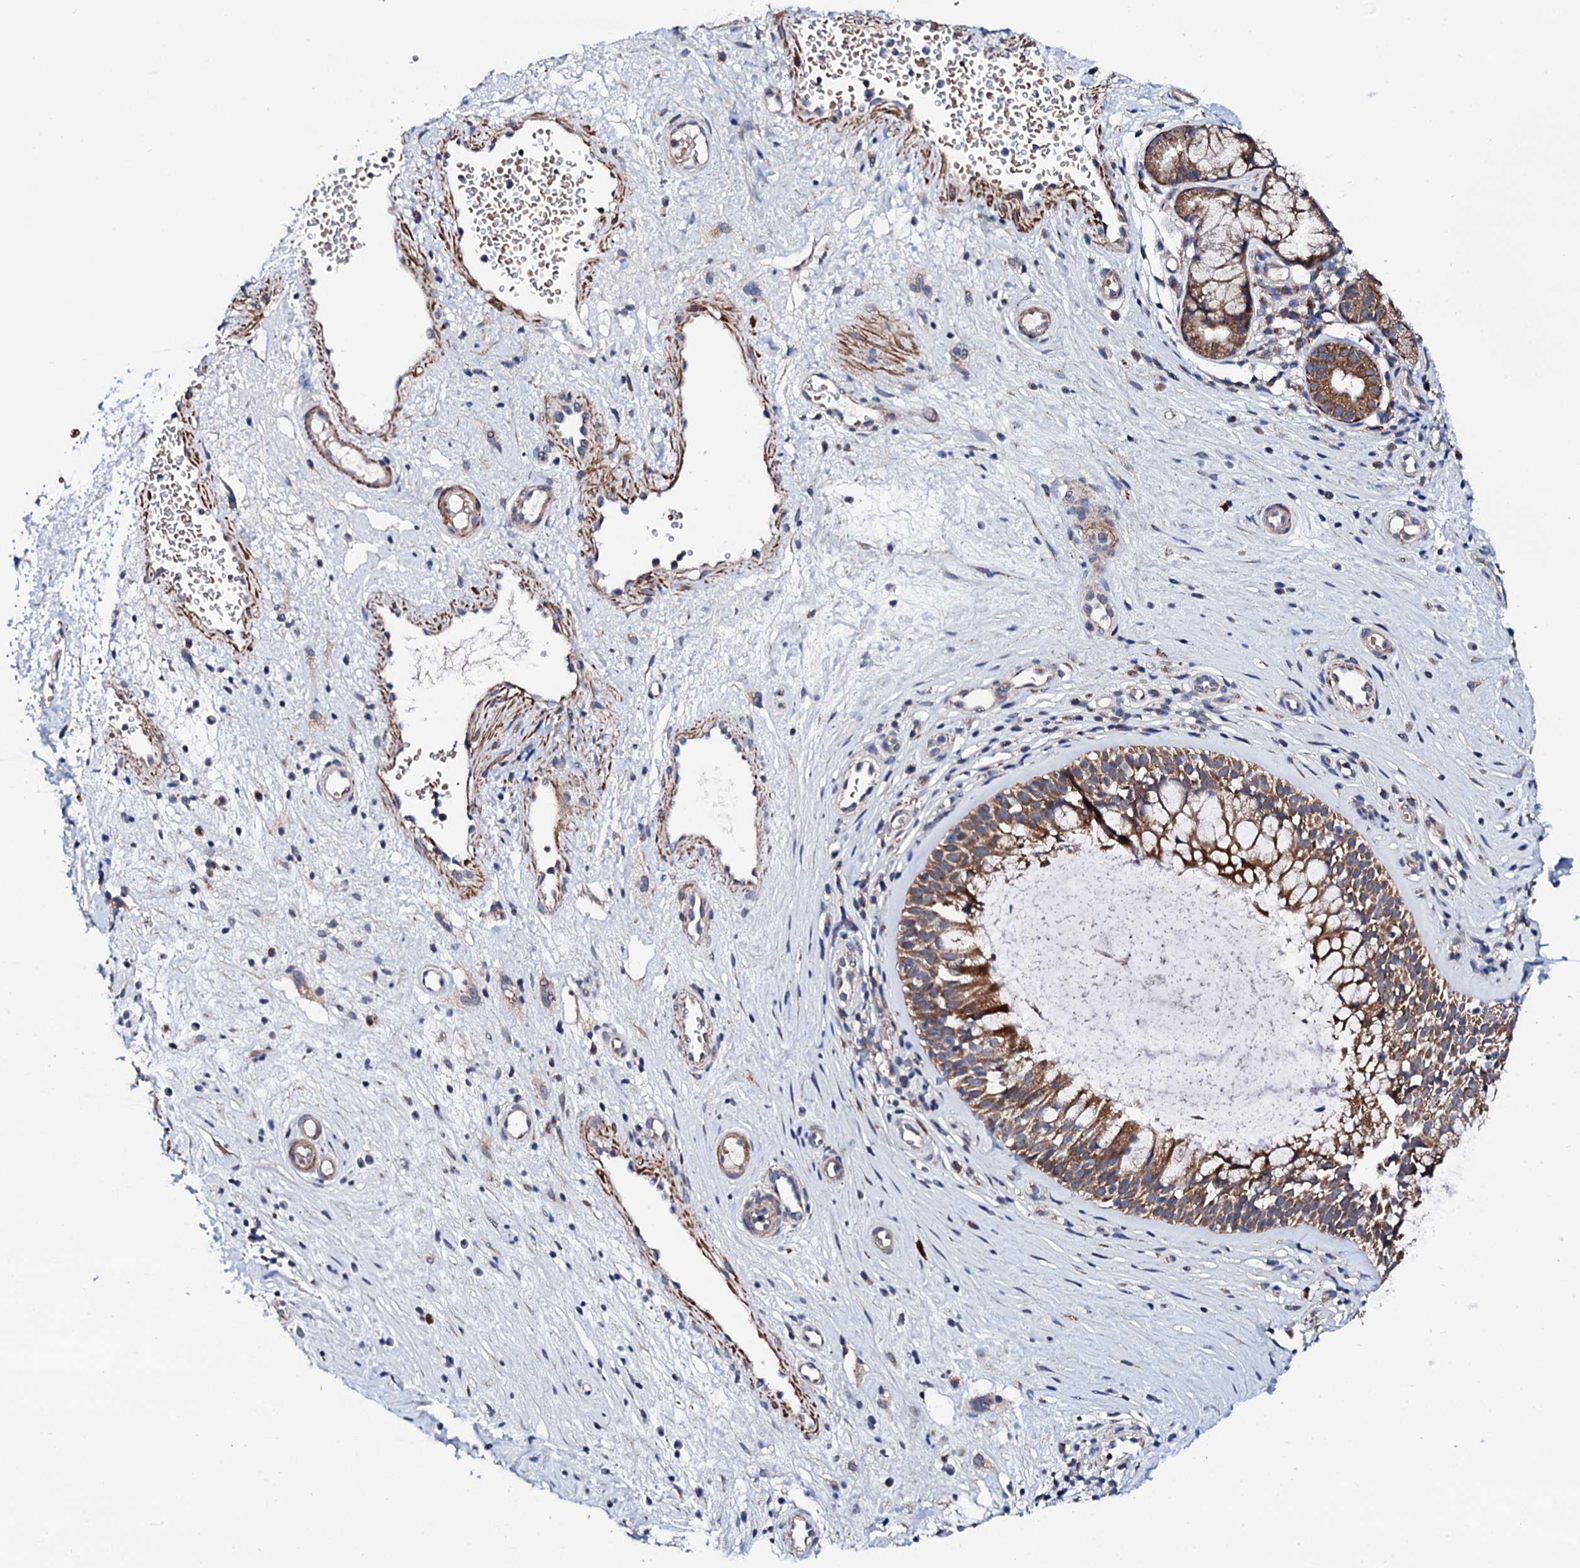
{"staining": {"intensity": "moderate", "quantity": ">75%", "location": "cytoplasmic/membranous"}, "tissue": "nasopharynx", "cell_type": "Respiratory epithelial cells", "image_type": "normal", "snomed": [{"axis": "morphology", "description": "Normal tissue, NOS"}, {"axis": "topography", "description": "Nasopharynx"}], "caption": "Protein staining demonstrates moderate cytoplasmic/membranous positivity in approximately >75% of respiratory epithelial cells in normal nasopharynx.", "gene": "COG4", "patient": {"sex": "male", "age": 32}}